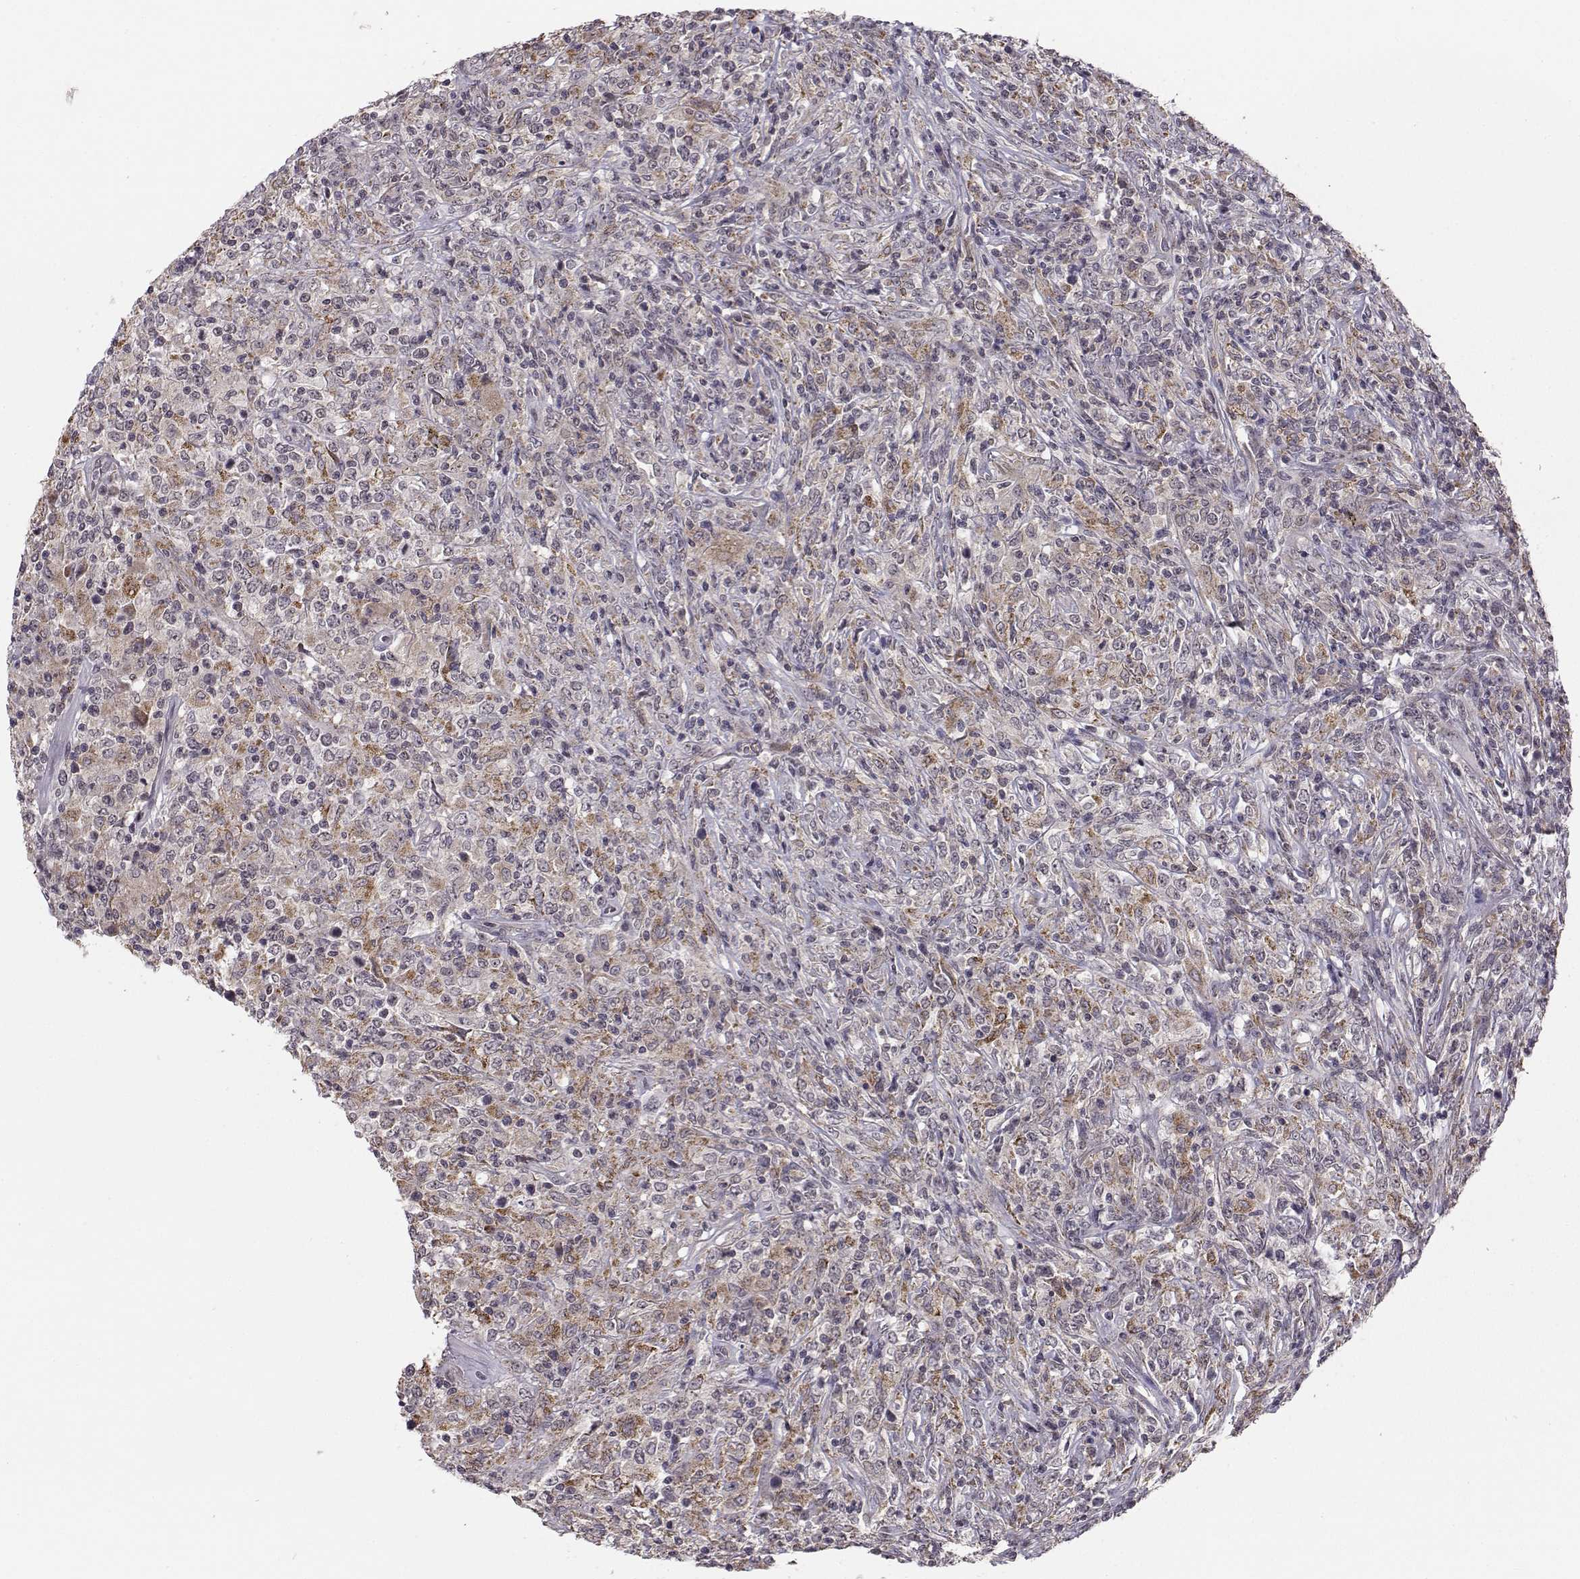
{"staining": {"intensity": "negative", "quantity": "none", "location": "none"}, "tissue": "lymphoma", "cell_type": "Tumor cells", "image_type": "cancer", "snomed": [{"axis": "morphology", "description": "Malignant lymphoma, non-Hodgkin's type, High grade"}, {"axis": "topography", "description": "Lung"}], "caption": "High magnification brightfield microscopy of malignant lymphoma, non-Hodgkin's type (high-grade) stained with DAB (brown) and counterstained with hematoxylin (blue): tumor cells show no significant expression.", "gene": "KIF13B", "patient": {"sex": "male", "age": 79}}